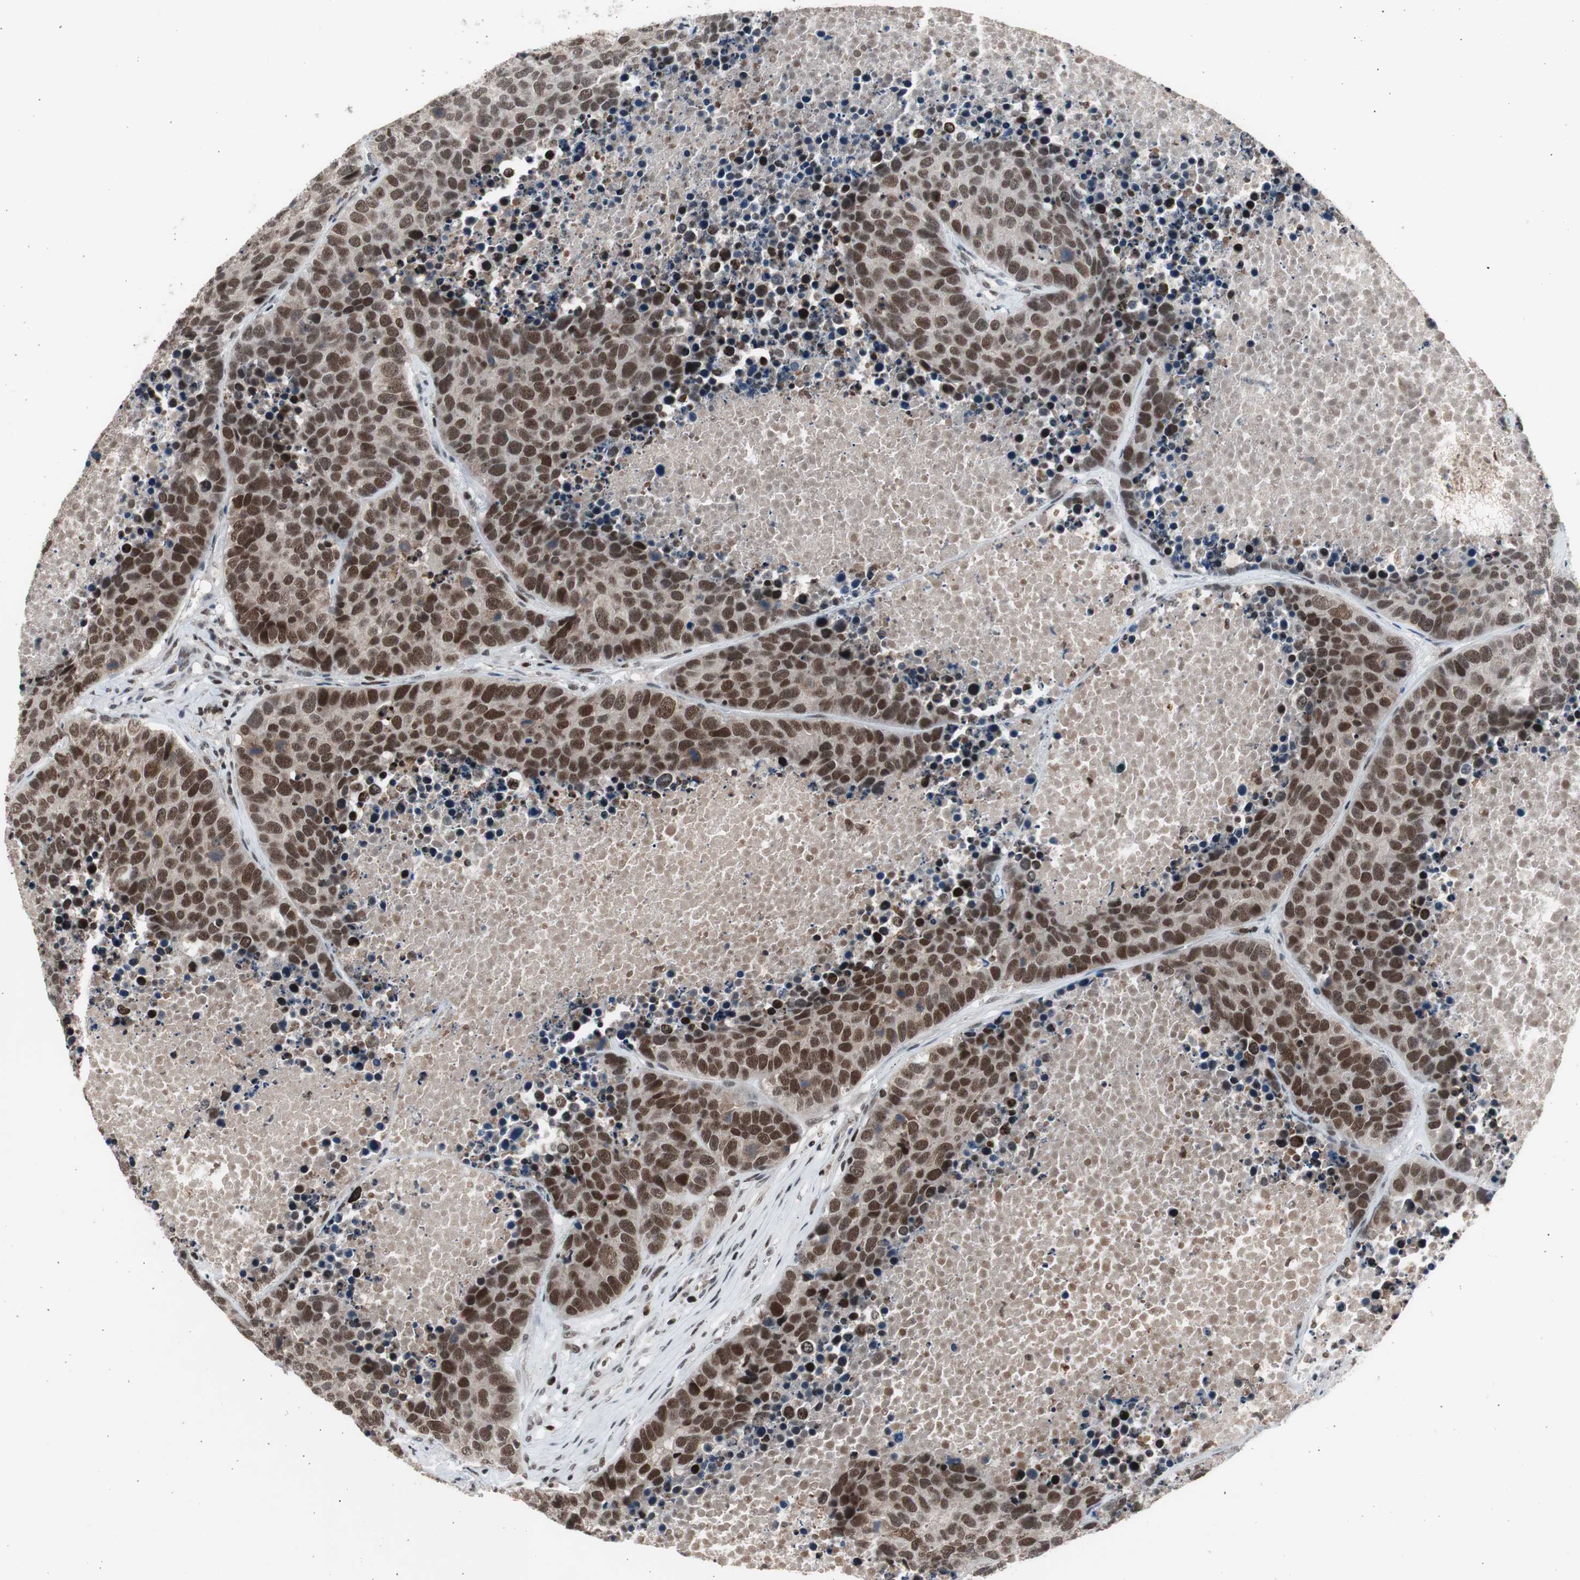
{"staining": {"intensity": "strong", "quantity": ">75%", "location": "nuclear"}, "tissue": "carcinoid", "cell_type": "Tumor cells", "image_type": "cancer", "snomed": [{"axis": "morphology", "description": "Carcinoid, malignant, NOS"}, {"axis": "topography", "description": "Lung"}], "caption": "Immunohistochemistry (IHC) photomicrograph of neoplastic tissue: human carcinoid (malignant) stained using immunohistochemistry (IHC) shows high levels of strong protein expression localized specifically in the nuclear of tumor cells, appearing as a nuclear brown color.", "gene": "RPA1", "patient": {"sex": "male", "age": 60}}